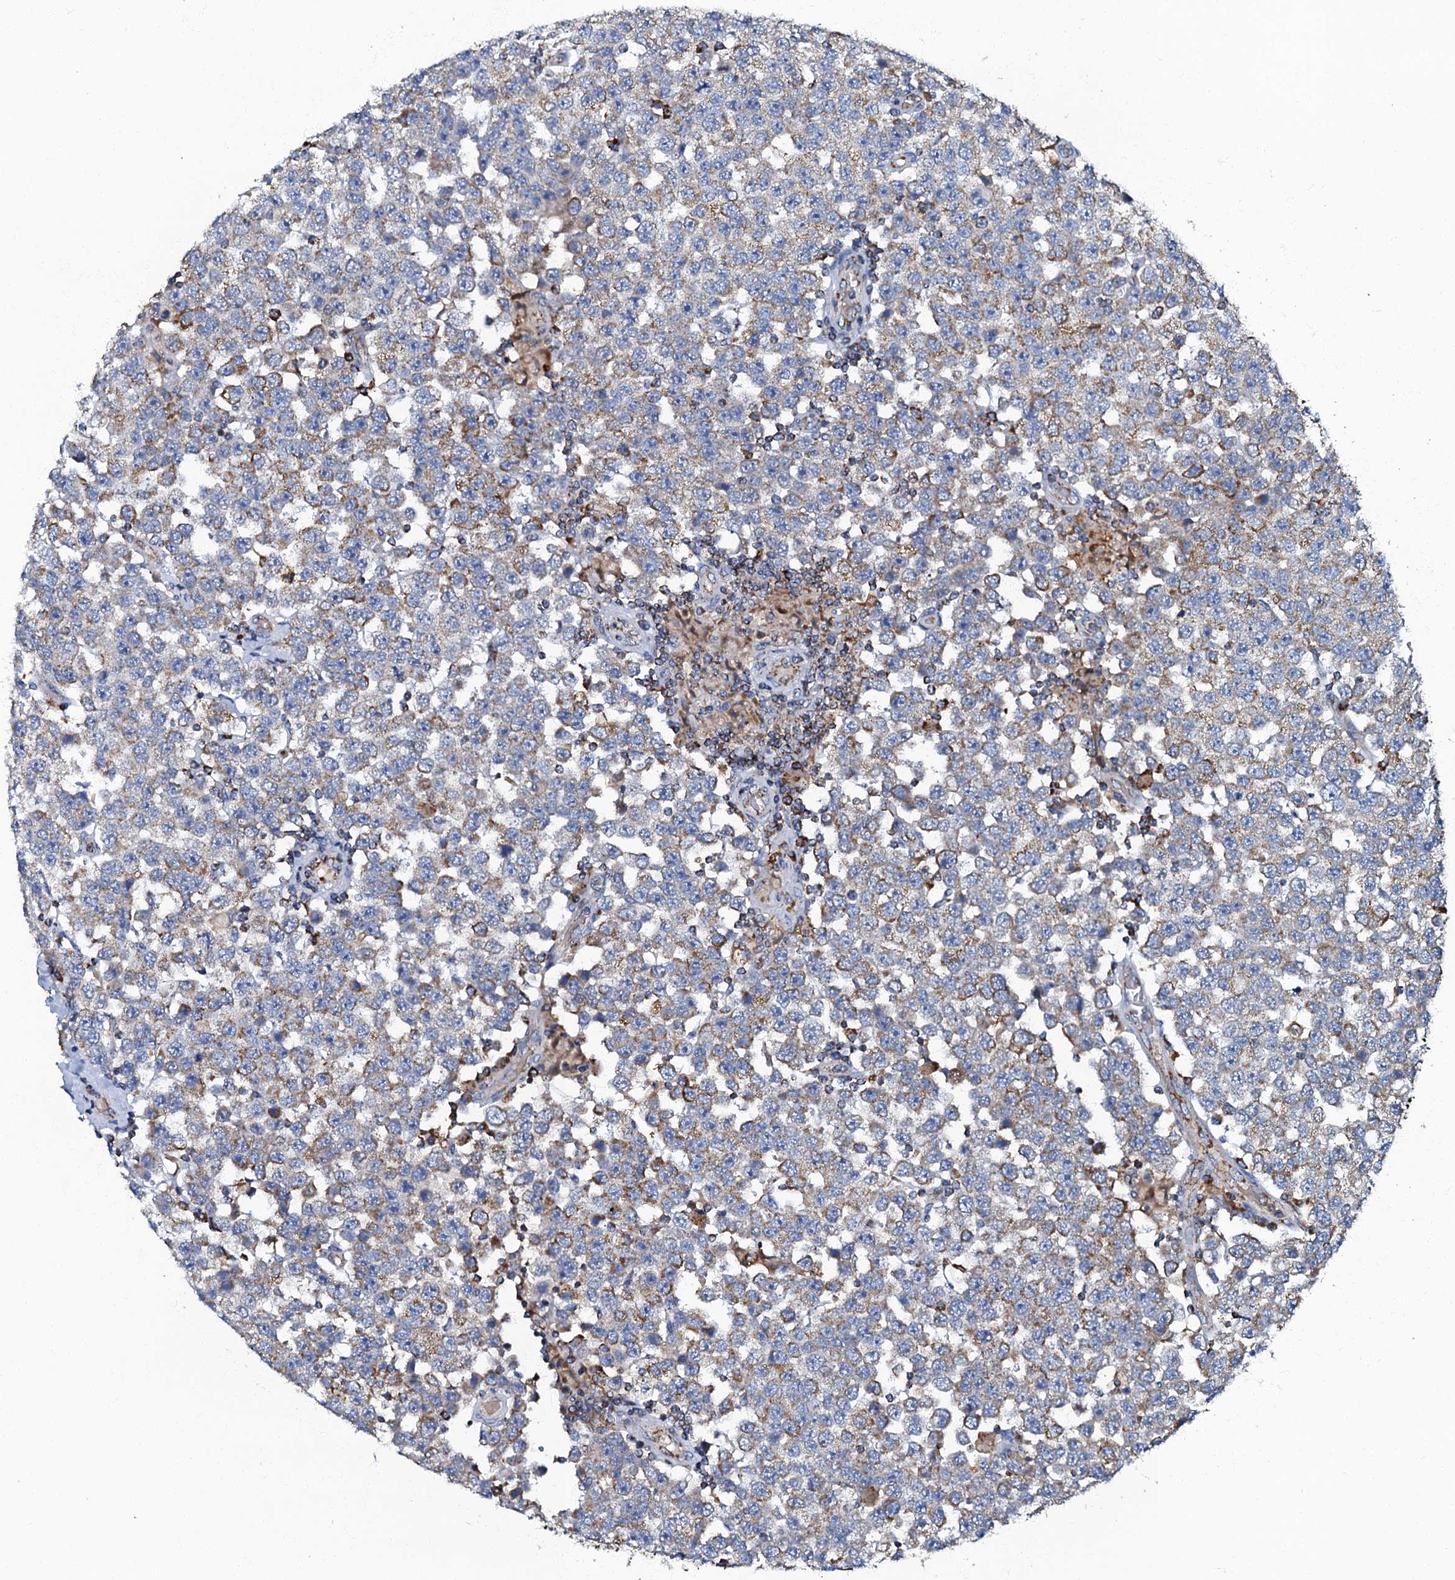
{"staining": {"intensity": "moderate", "quantity": "25%-75%", "location": "cytoplasmic/membranous"}, "tissue": "testis cancer", "cell_type": "Tumor cells", "image_type": "cancer", "snomed": [{"axis": "morphology", "description": "Seminoma, NOS"}, {"axis": "topography", "description": "Testis"}], "caption": "Testis seminoma stained with a brown dye exhibits moderate cytoplasmic/membranous positive positivity in about 25%-75% of tumor cells.", "gene": "NDUFA12", "patient": {"sex": "male", "age": 28}}